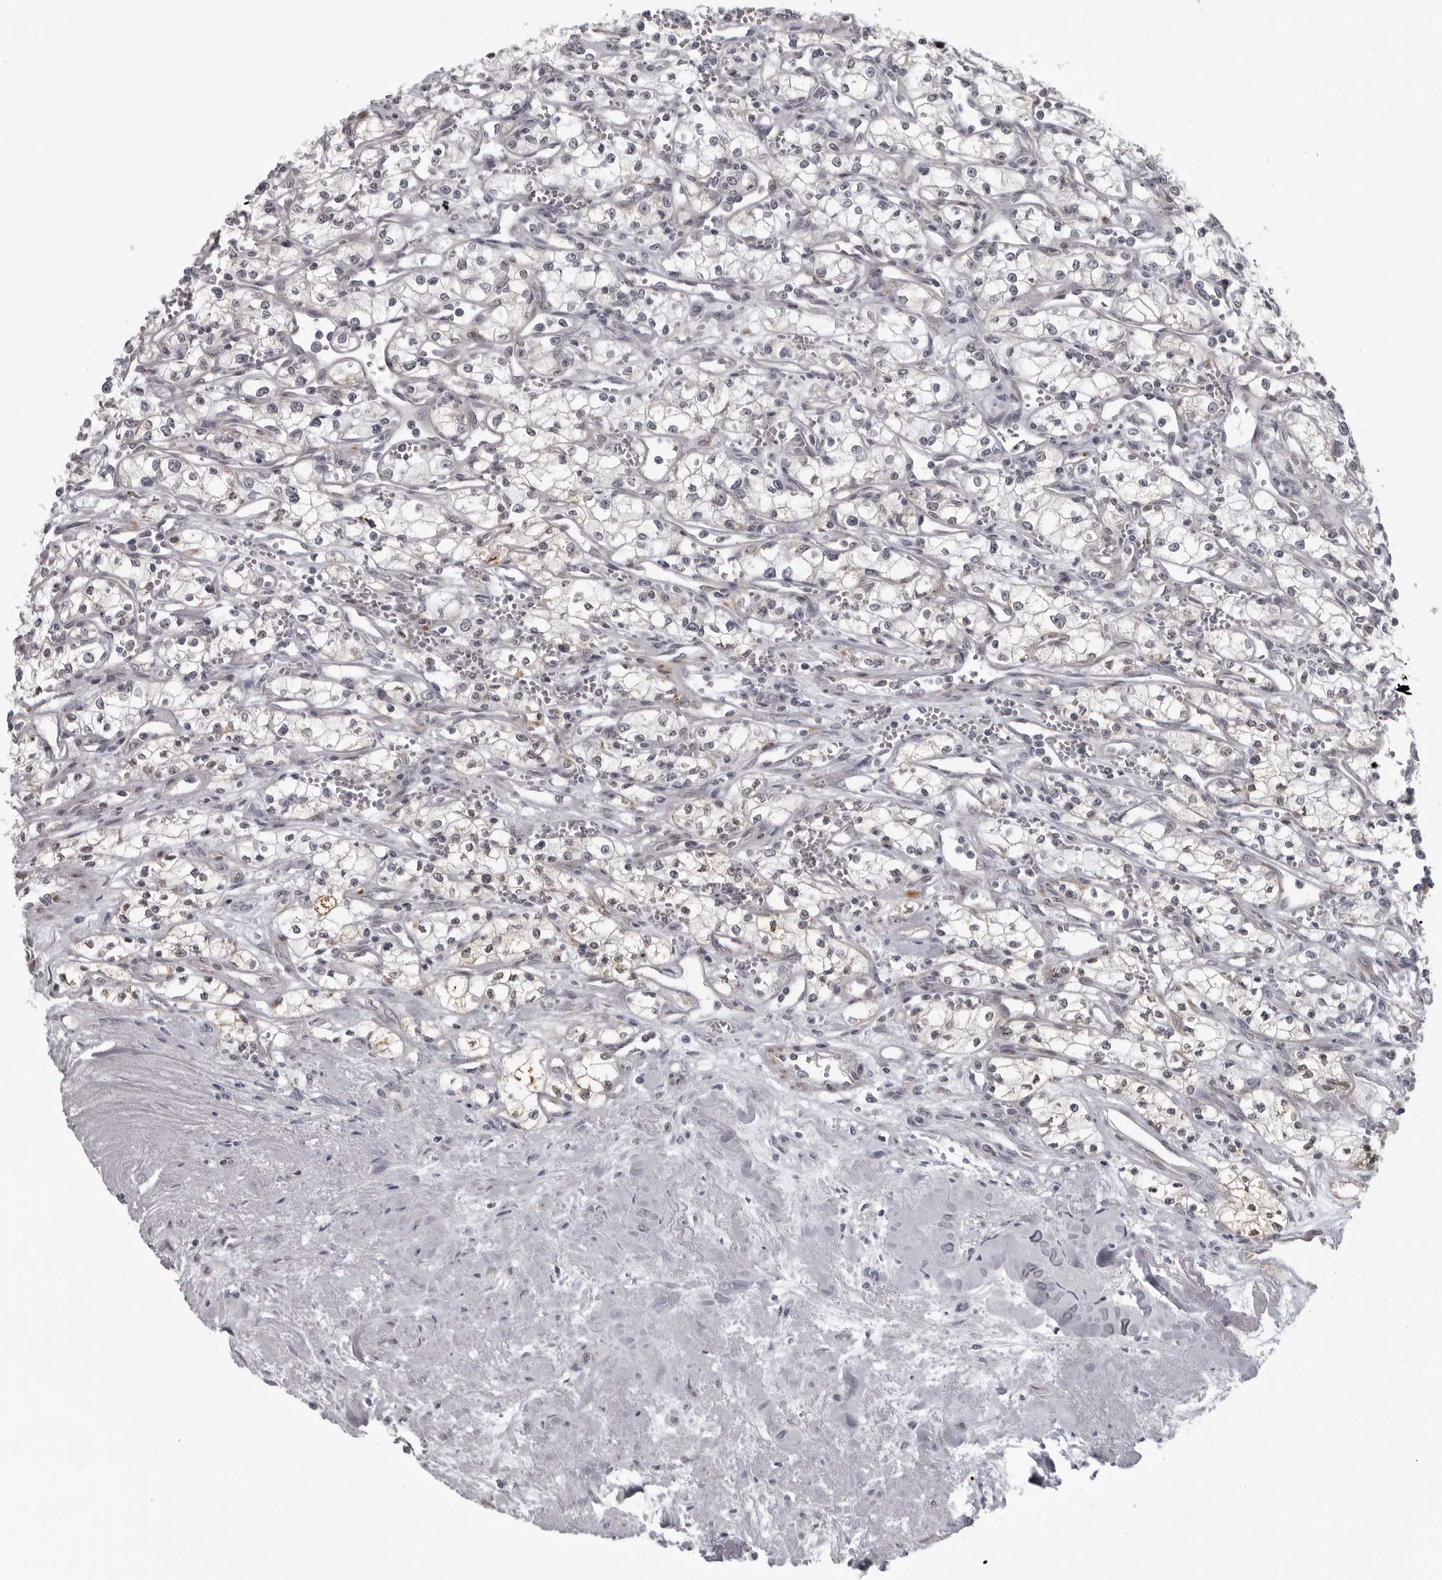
{"staining": {"intensity": "negative", "quantity": "none", "location": "none"}, "tissue": "renal cancer", "cell_type": "Tumor cells", "image_type": "cancer", "snomed": [{"axis": "morphology", "description": "Adenocarcinoma, NOS"}, {"axis": "topography", "description": "Kidney"}], "caption": "A histopathology image of renal cancer (adenocarcinoma) stained for a protein demonstrates no brown staining in tumor cells.", "gene": "RTCA", "patient": {"sex": "male", "age": 59}}